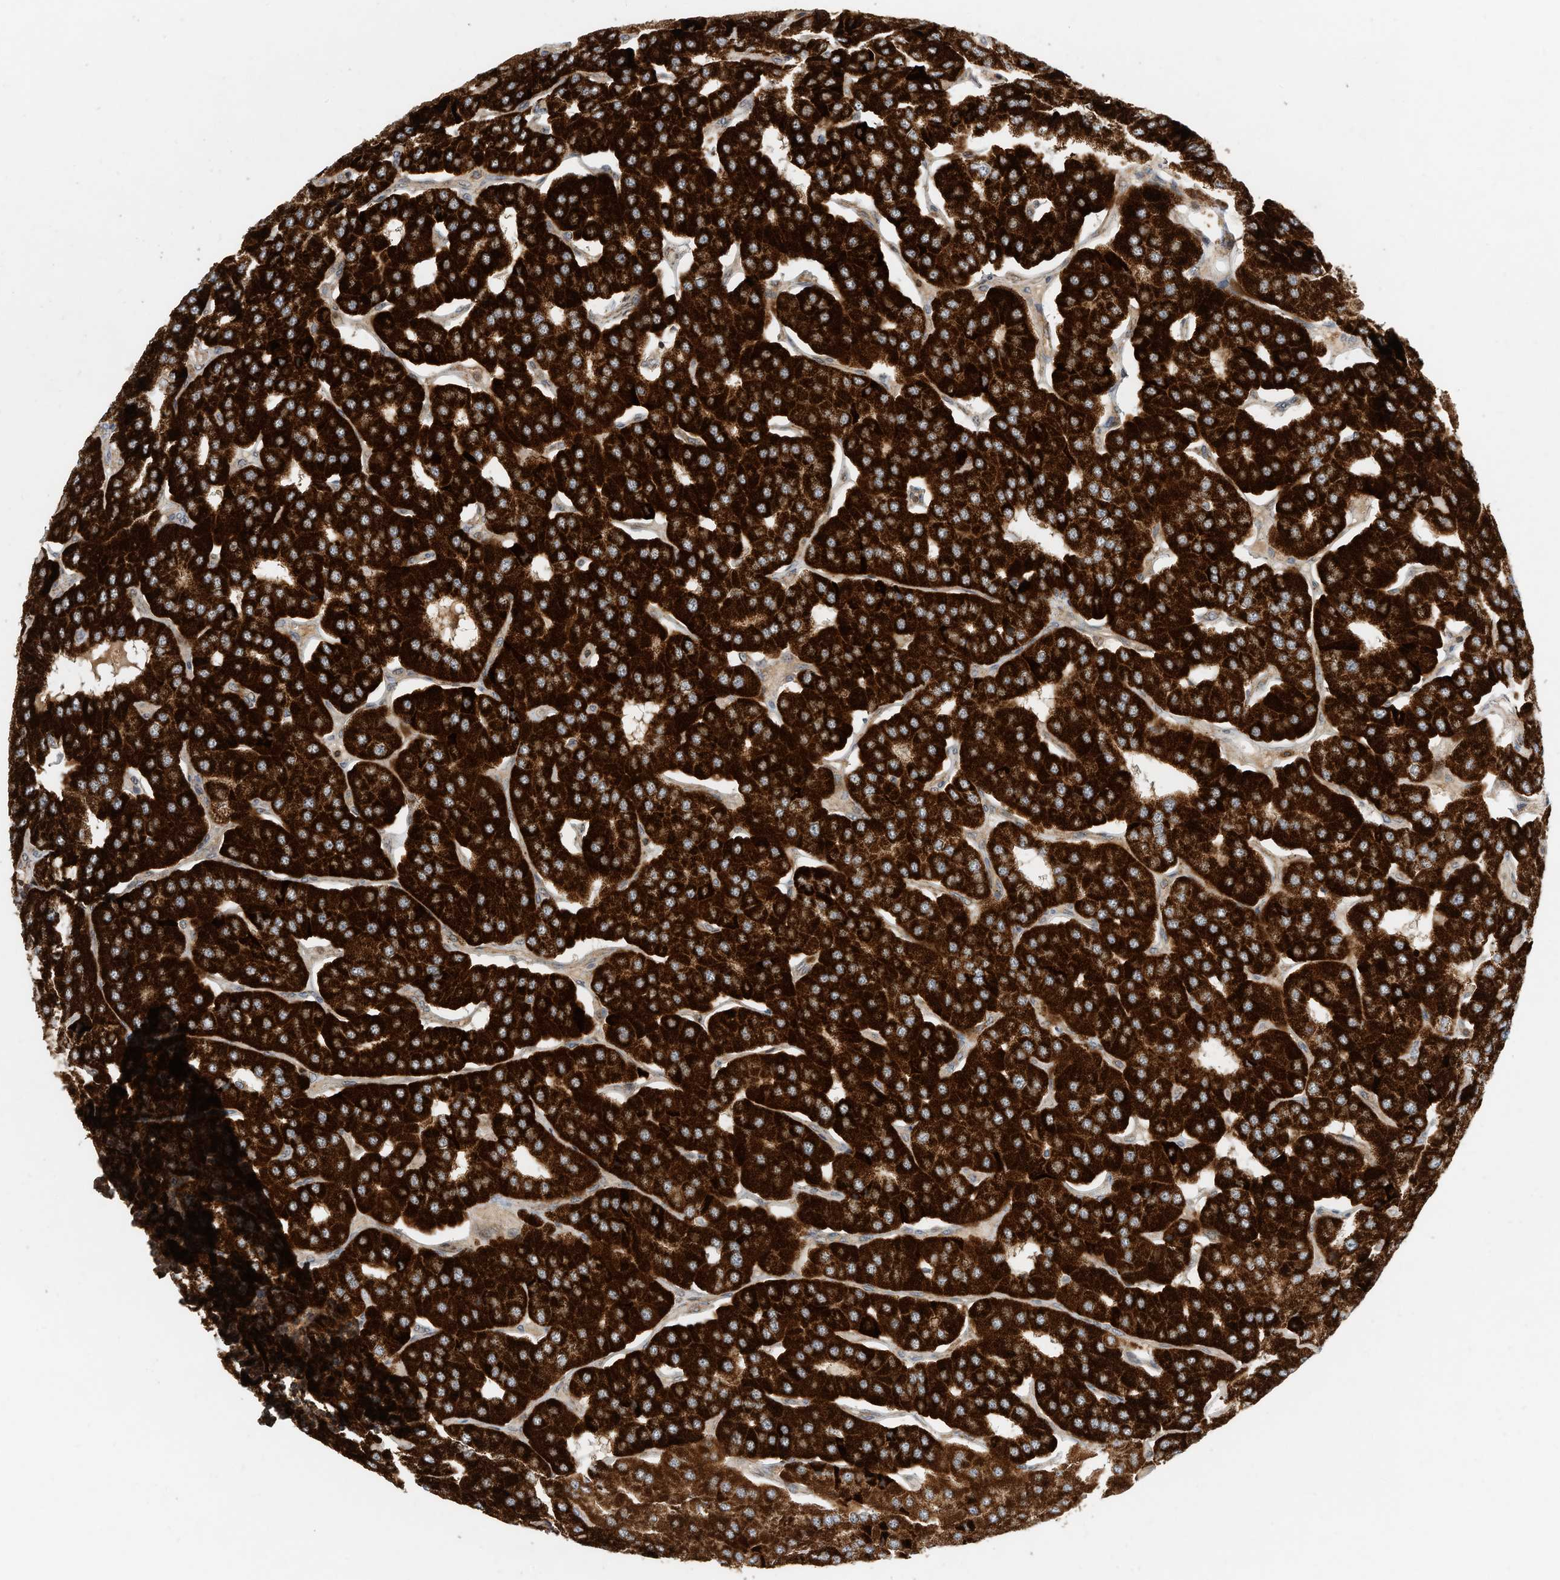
{"staining": {"intensity": "strong", "quantity": ">75%", "location": "cytoplasmic/membranous"}, "tissue": "parathyroid gland", "cell_type": "Glandular cells", "image_type": "normal", "snomed": [{"axis": "morphology", "description": "Normal tissue, NOS"}, {"axis": "morphology", "description": "Adenoma, NOS"}, {"axis": "topography", "description": "Parathyroid gland"}], "caption": "Immunohistochemistry micrograph of normal parathyroid gland stained for a protein (brown), which reveals high levels of strong cytoplasmic/membranous positivity in about >75% of glandular cells.", "gene": "CPAMD8", "patient": {"sex": "female", "age": 86}}